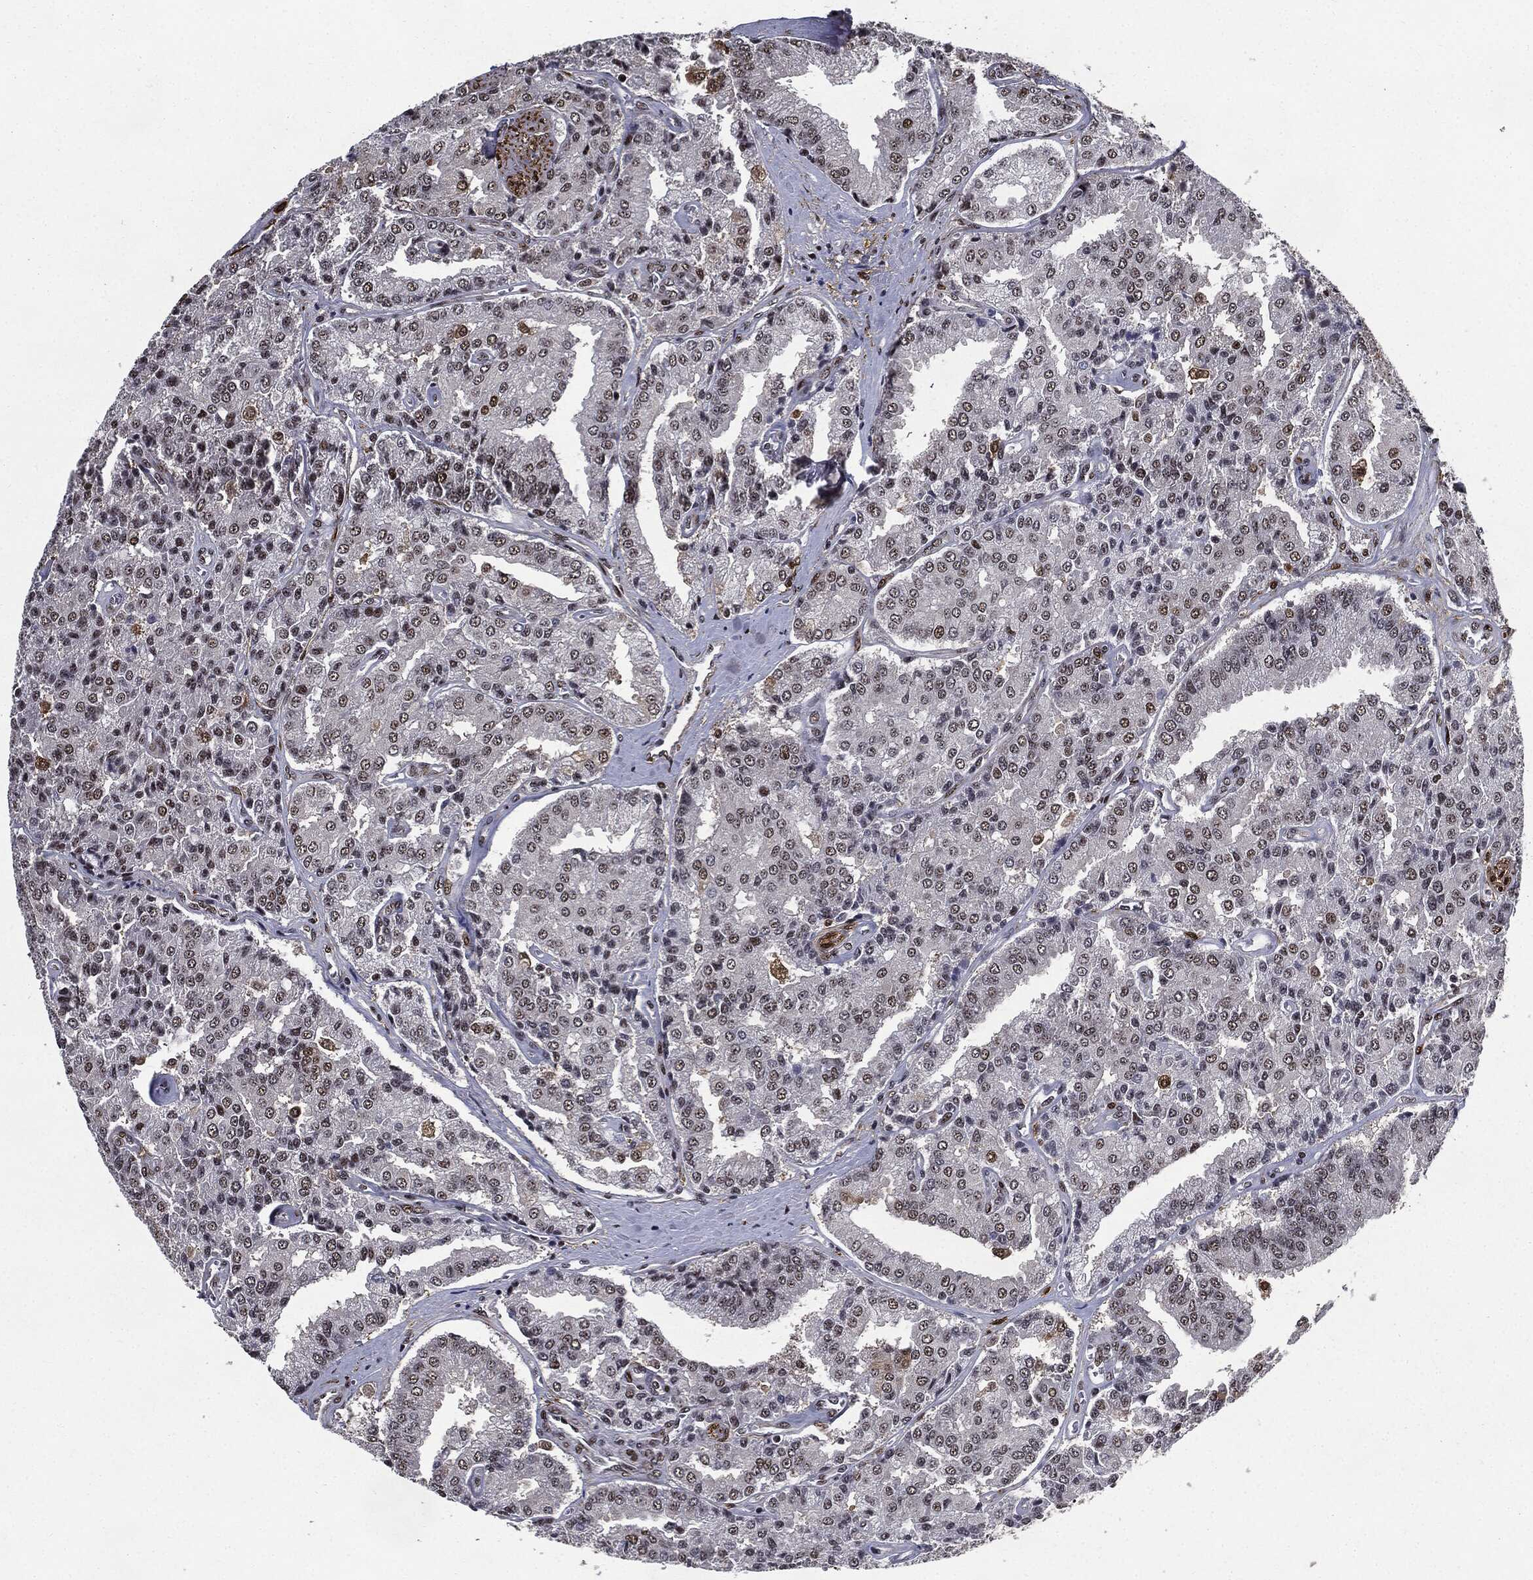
{"staining": {"intensity": "strong", "quantity": "<25%", "location": "nuclear"}, "tissue": "prostate cancer", "cell_type": "Tumor cells", "image_type": "cancer", "snomed": [{"axis": "morphology", "description": "Adenocarcinoma, NOS"}, {"axis": "topography", "description": "Prostate and seminal vesicle, NOS"}, {"axis": "topography", "description": "Prostate"}], "caption": "Immunohistochemistry (IHC) of adenocarcinoma (prostate) exhibits medium levels of strong nuclear expression in approximately <25% of tumor cells. (DAB = brown stain, brightfield microscopy at high magnification).", "gene": "JUN", "patient": {"sex": "male", "age": 67}}